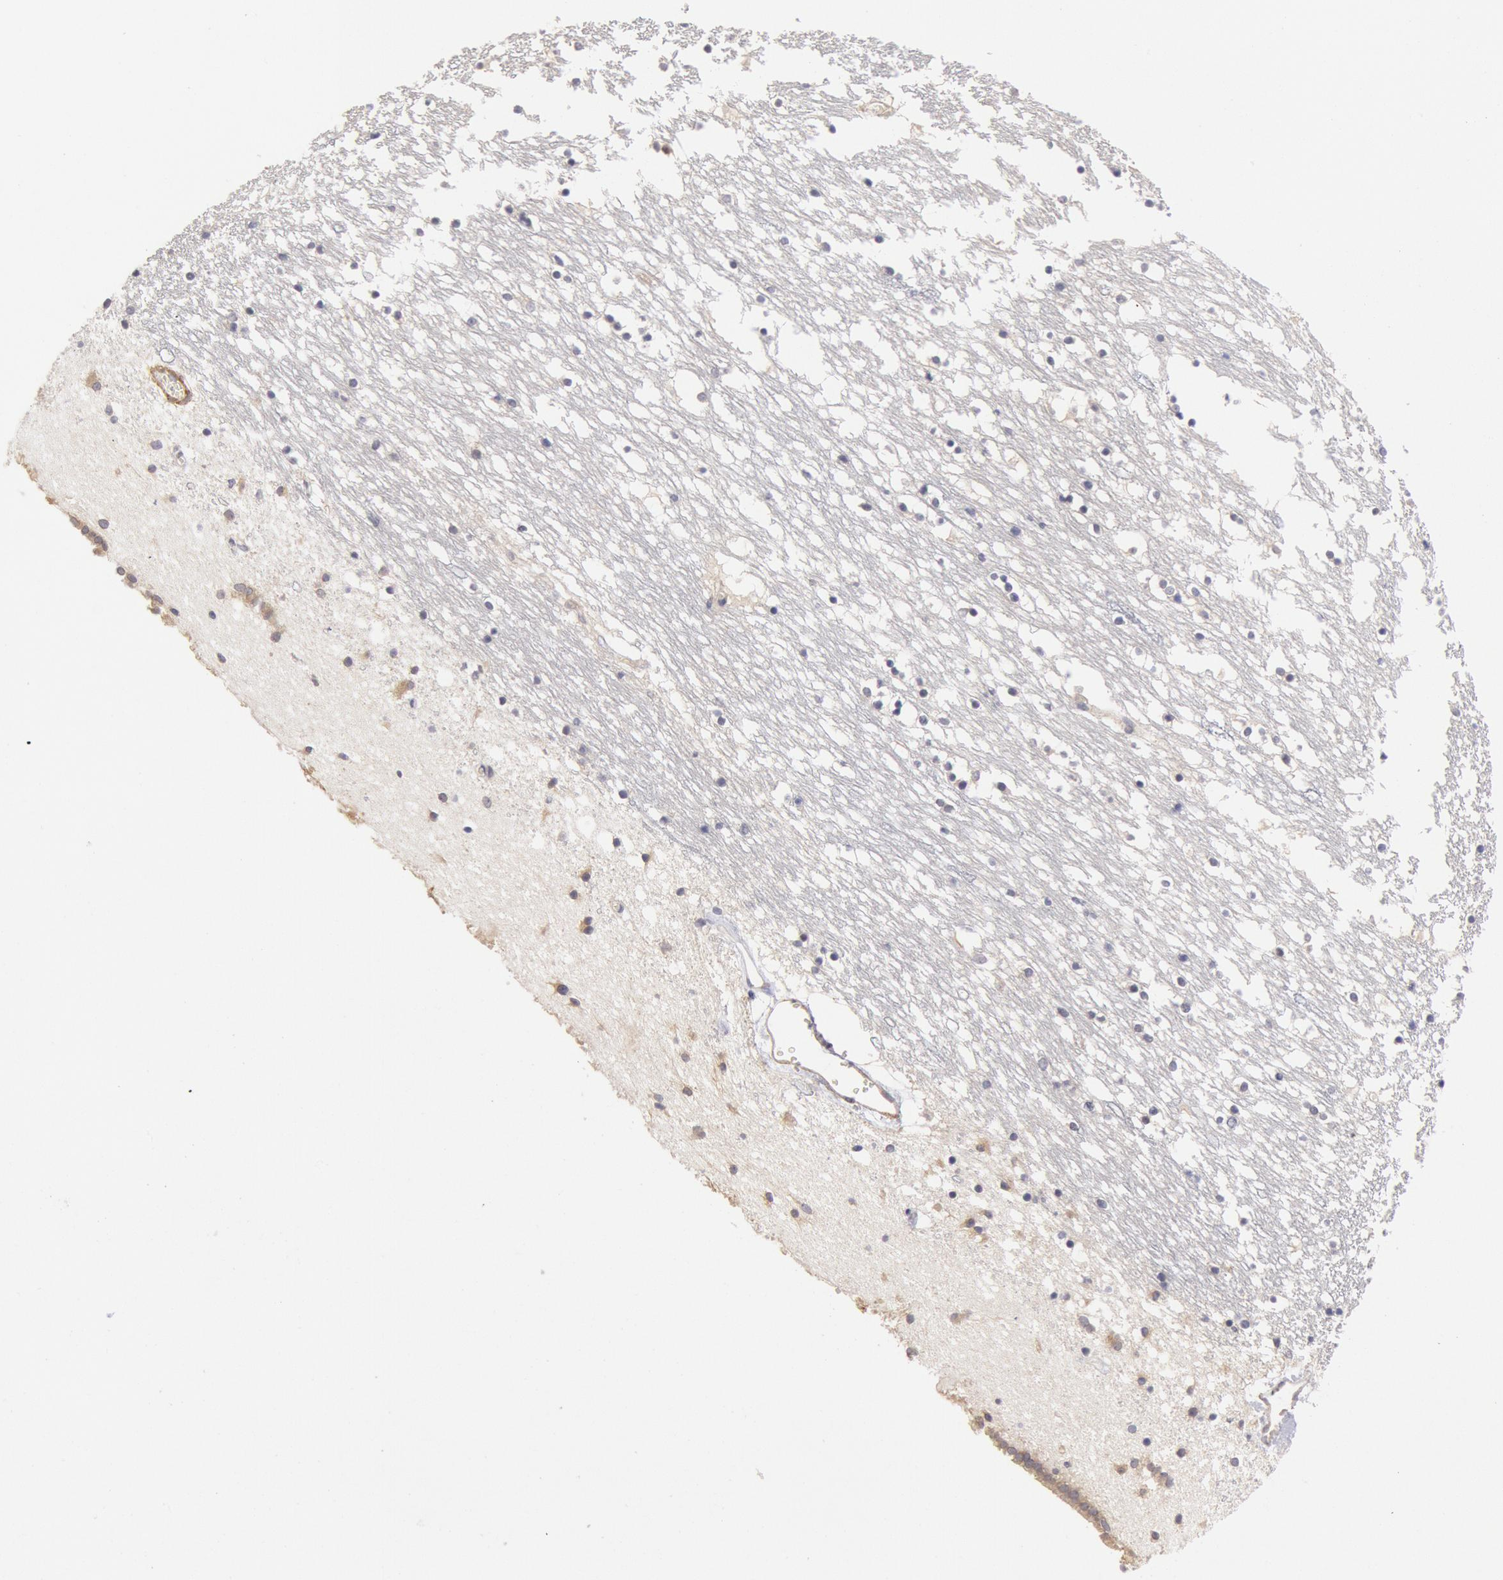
{"staining": {"intensity": "negative", "quantity": "none", "location": "none"}, "tissue": "caudate", "cell_type": "Glial cells", "image_type": "normal", "snomed": [{"axis": "morphology", "description": "Normal tissue, NOS"}, {"axis": "topography", "description": "Lateral ventricle wall"}], "caption": "Immunohistochemical staining of unremarkable caudate shows no significant expression in glial cells.", "gene": "TMED8", "patient": {"sex": "male", "age": 45}}